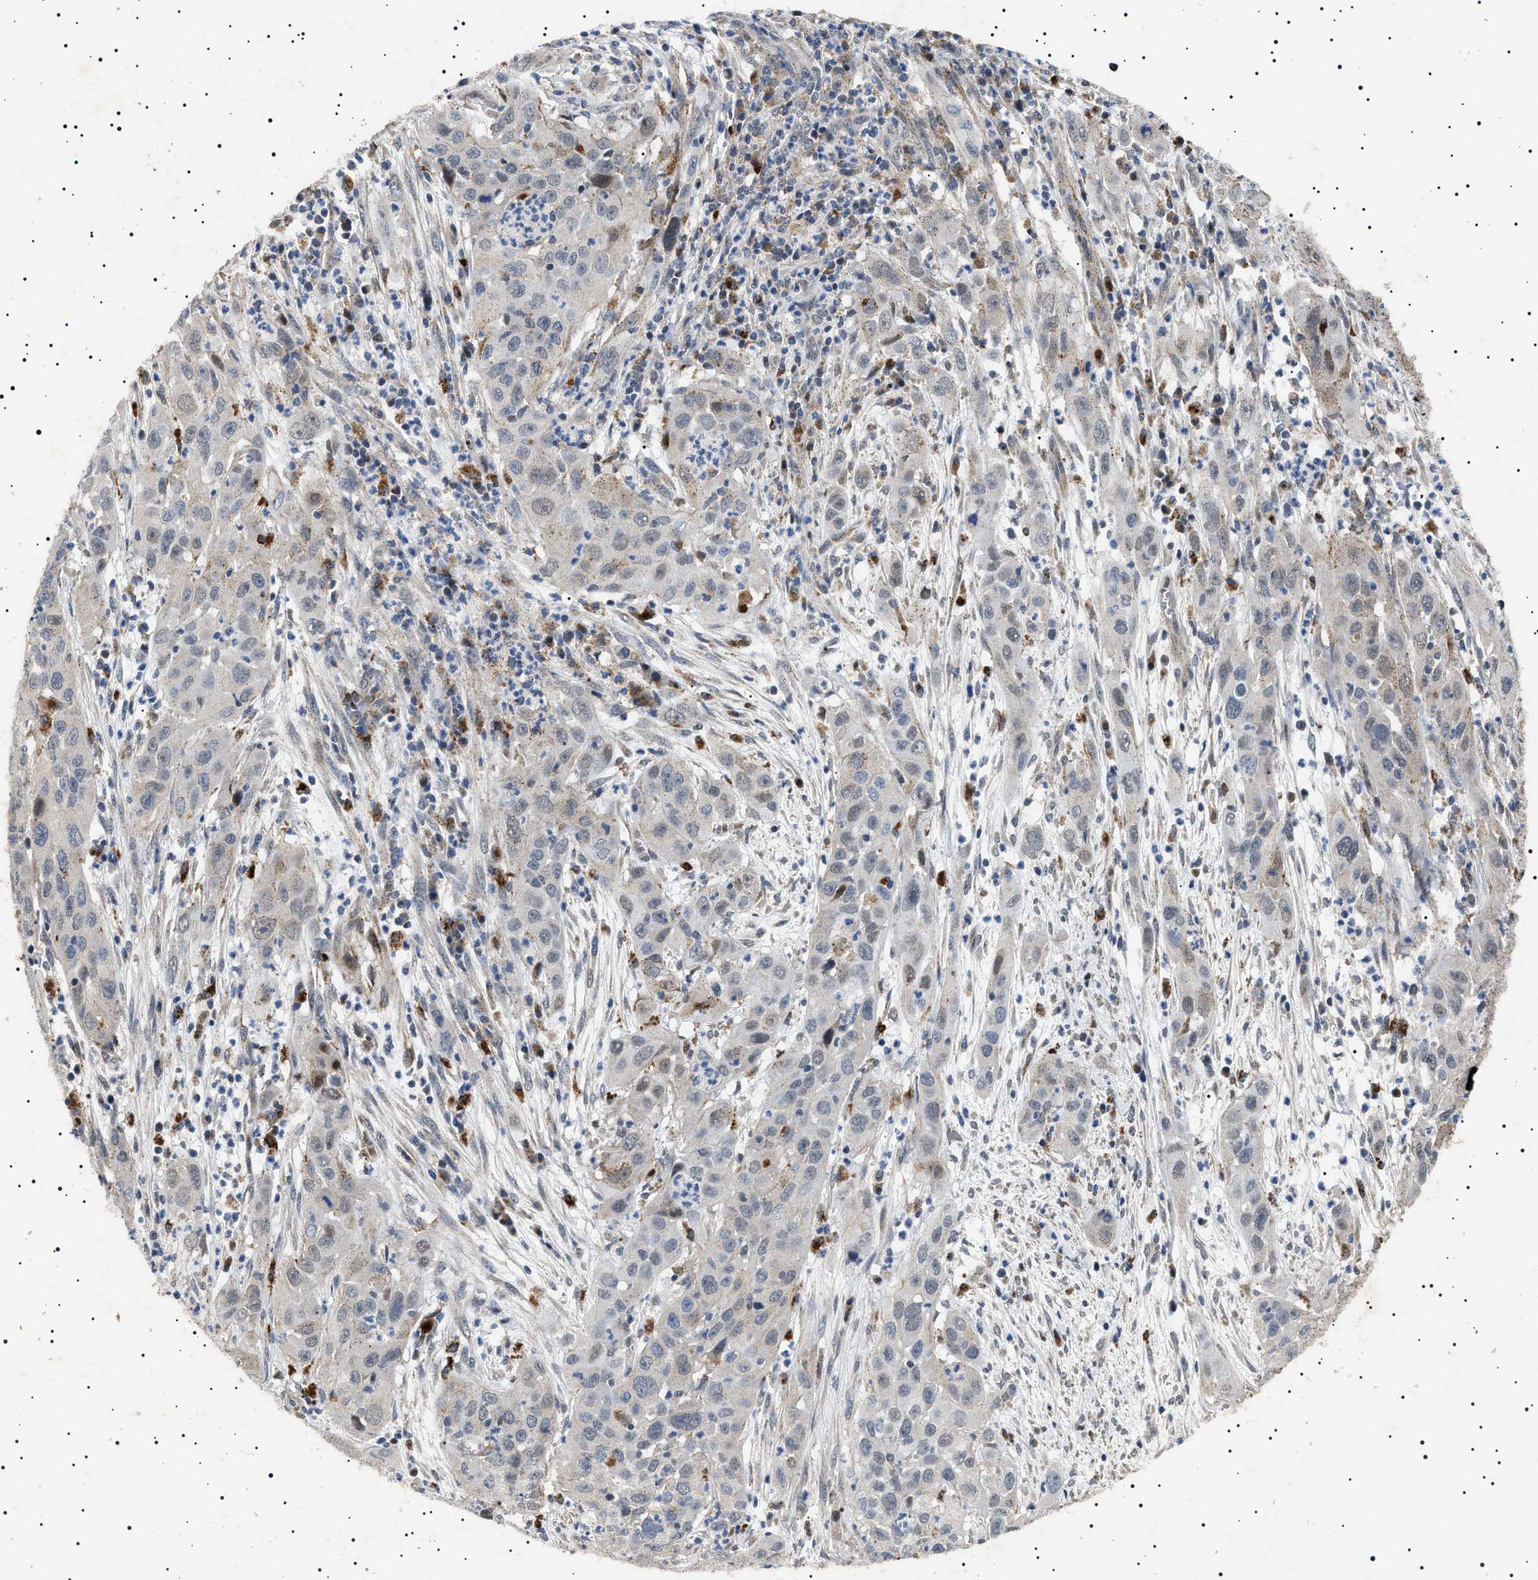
{"staining": {"intensity": "negative", "quantity": "none", "location": "none"}, "tissue": "cervical cancer", "cell_type": "Tumor cells", "image_type": "cancer", "snomed": [{"axis": "morphology", "description": "Squamous cell carcinoma, NOS"}, {"axis": "topography", "description": "Cervix"}], "caption": "Tumor cells are negative for protein expression in human cervical squamous cell carcinoma.", "gene": "RAB34", "patient": {"sex": "female", "age": 32}}